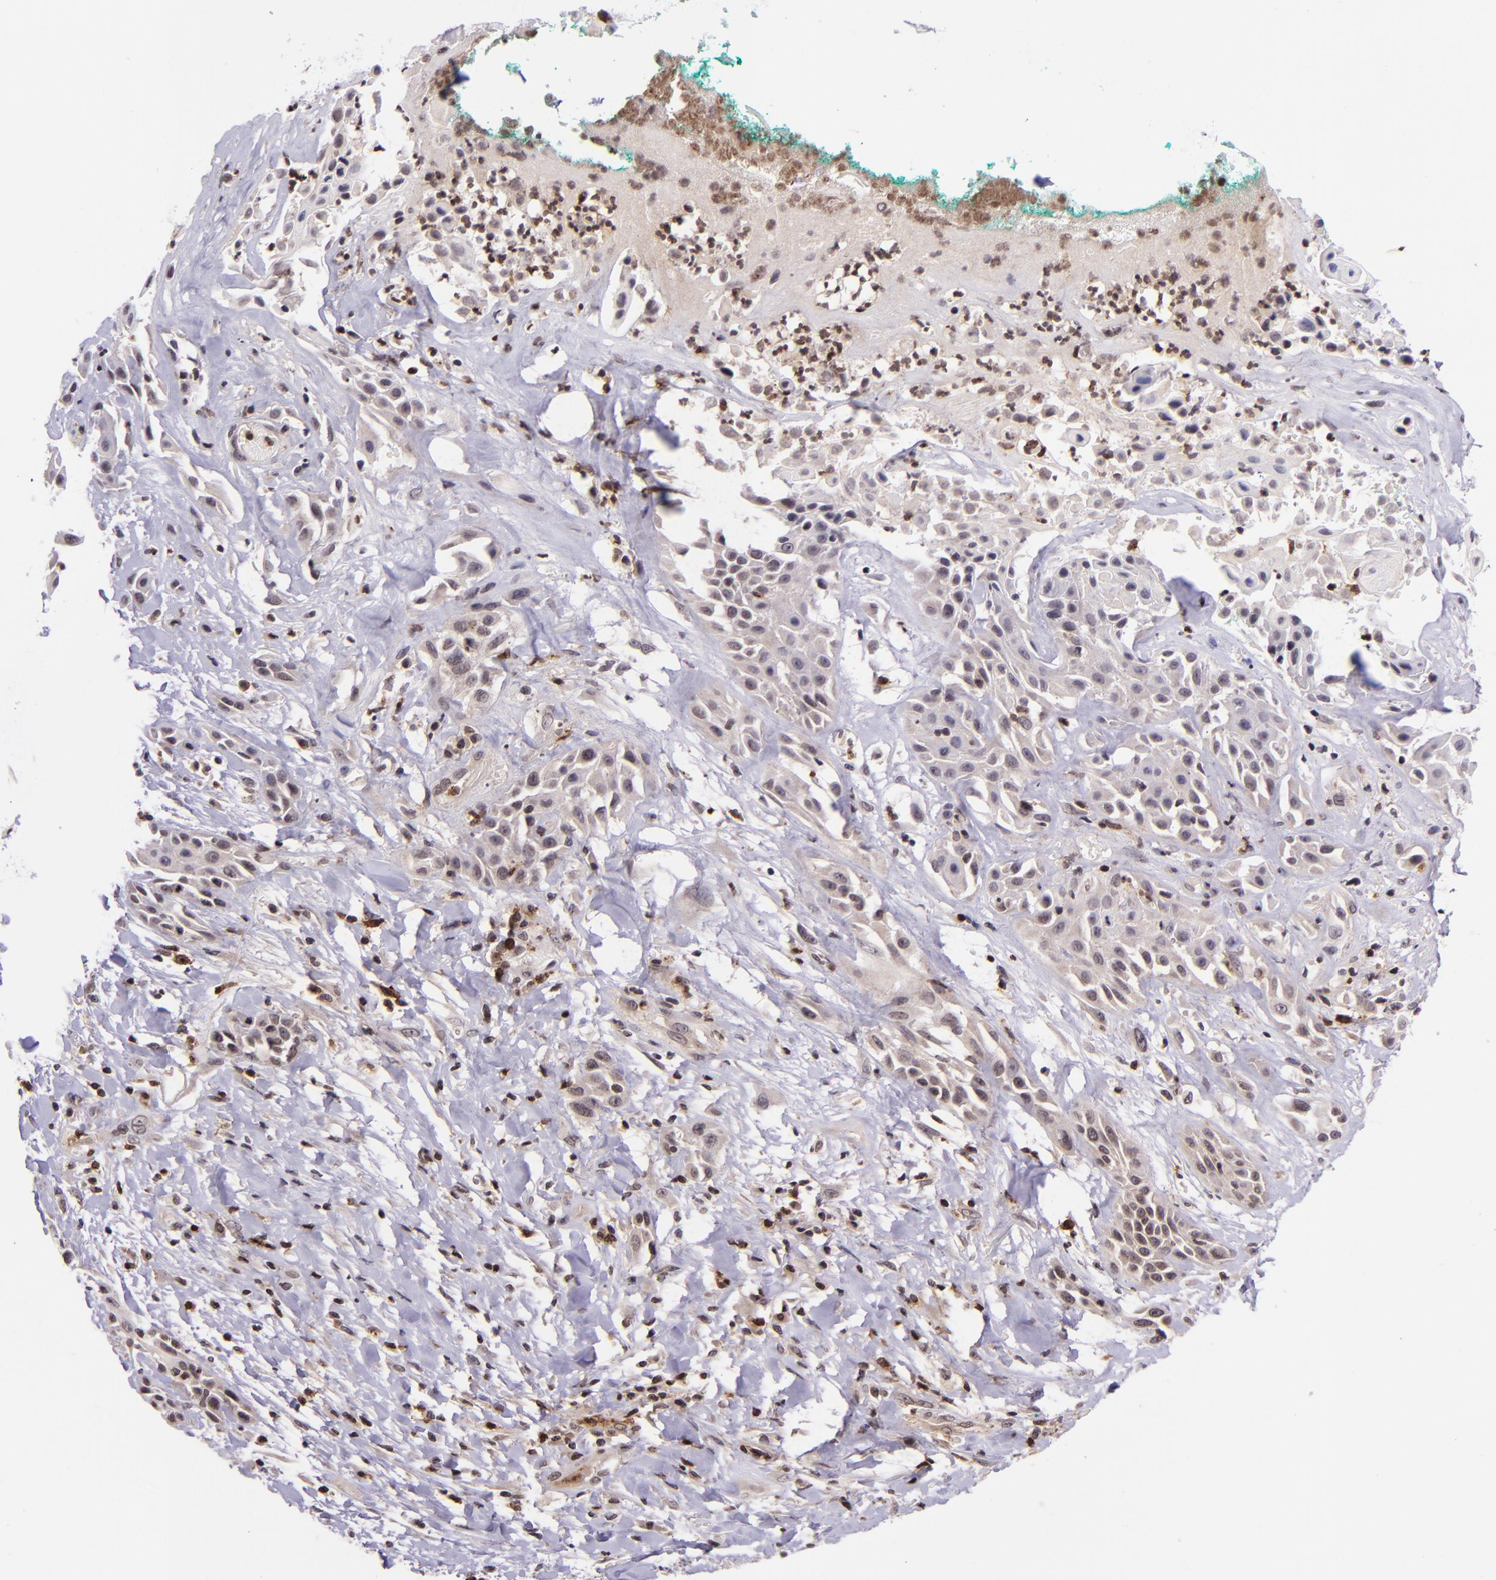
{"staining": {"intensity": "weak", "quantity": "25%-75%", "location": "cytoplasmic/membranous"}, "tissue": "skin cancer", "cell_type": "Tumor cells", "image_type": "cancer", "snomed": [{"axis": "morphology", "description": "Squamous cell carcinoma, NOS"}, {"axis": "topography", "description": "Skin"}, {"axis": "topography", "description": "Anal"}], "caption": "Skin cancer (squamous cell carcinoma) stained with a protein marker shows weak staining in tumor cells.", "gene": "SELL", "patient": {"sex": "male", "age": 64}}